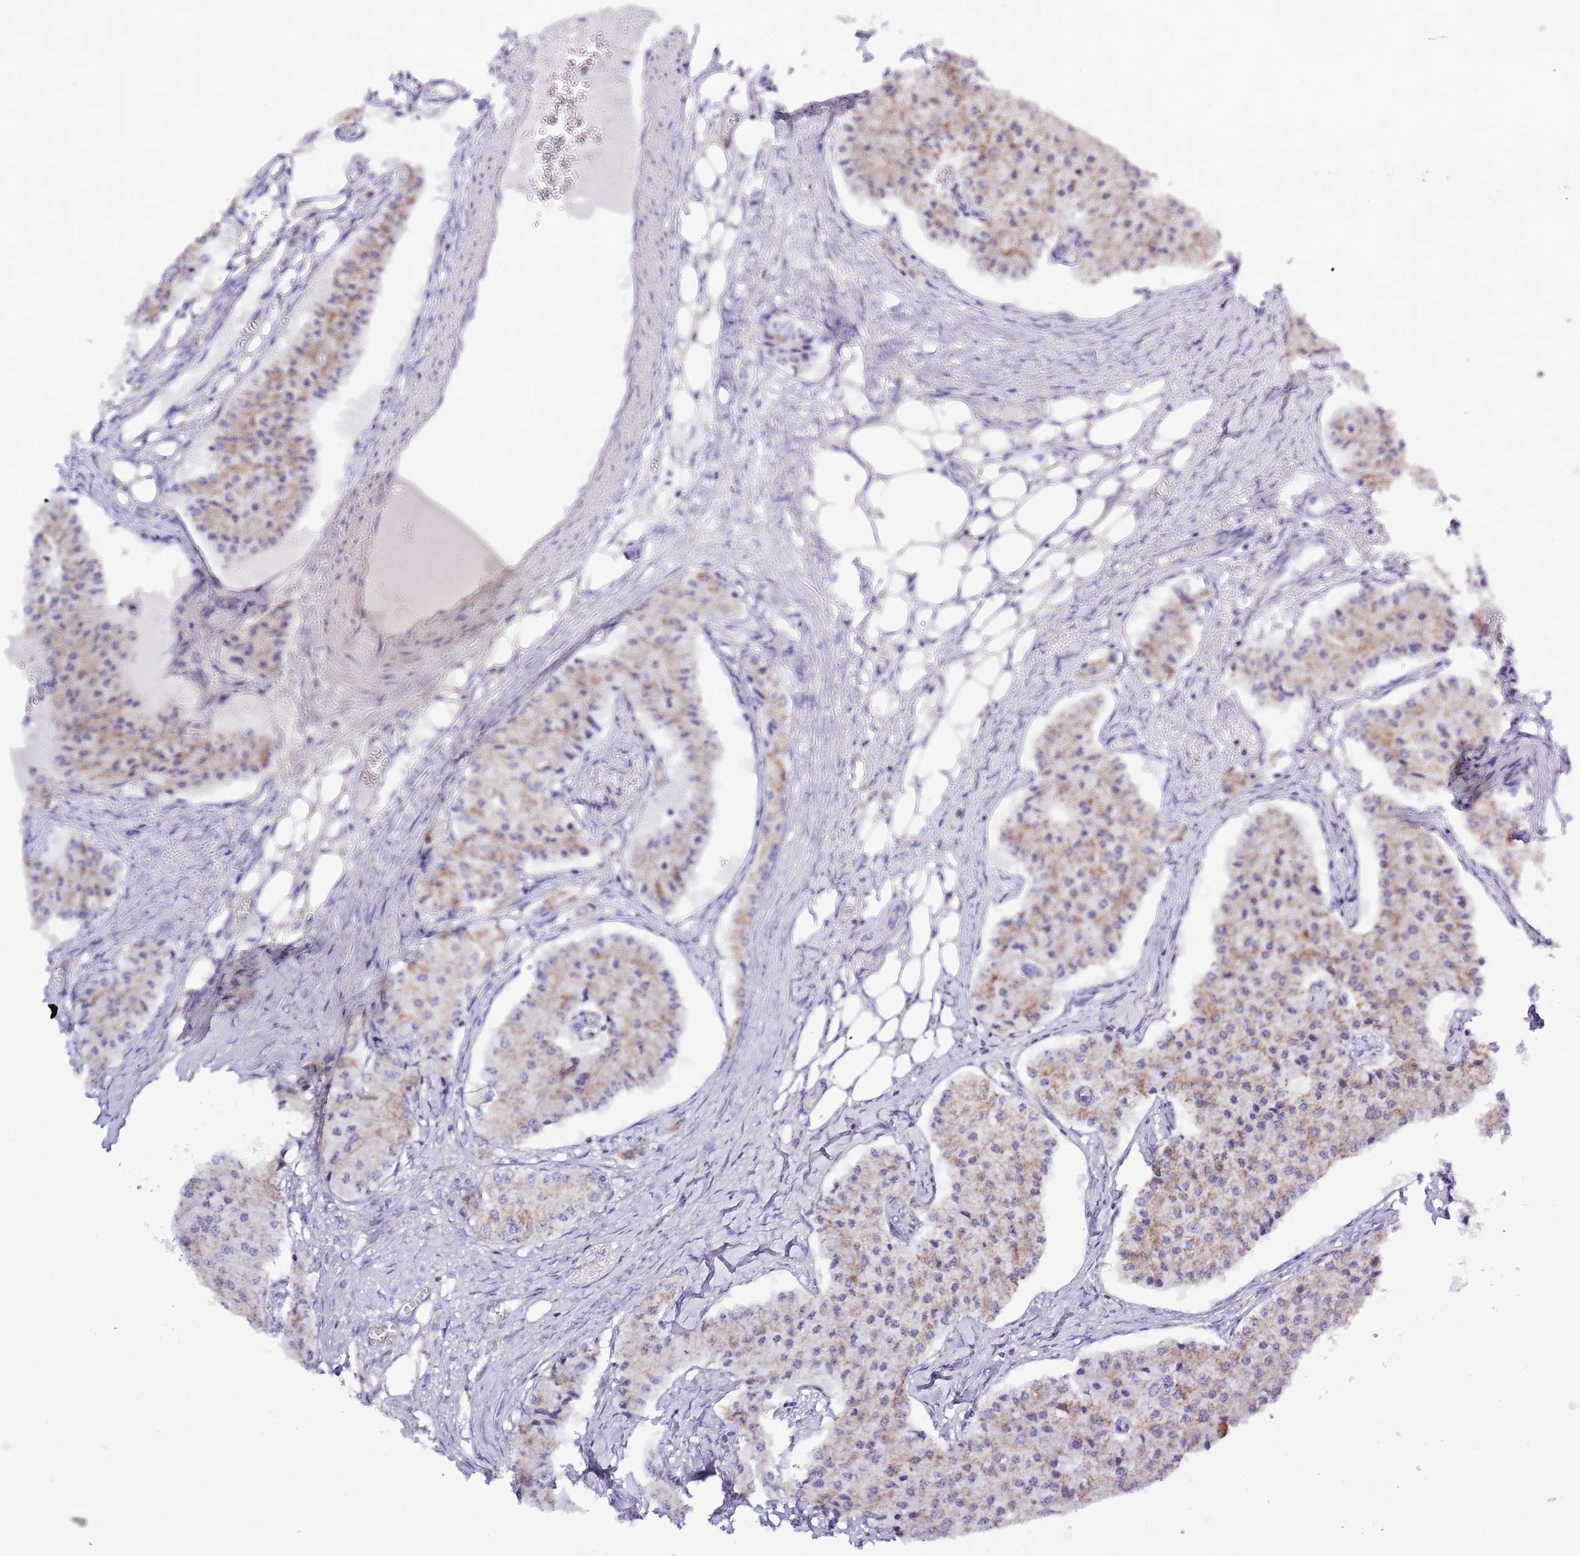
{"staining": {"intensity": "weak", "quantity": "25%-75%", "location": "cytoplasmic/membranous"}, "tissue": "carcinoid", "cell_type": "Tumor cells", "image_type": "cancer", "snomed": [{"axis": "morphology", "description": "Carcinoid, malignant, NOS"}, {"axis": "topography", "description": "Colon"}], "caption": "The photomicrograph reveals immunohistochemical staining of carcinoid (malignant). There is weak cytoplasmic/membranous staining is present in about 25%-75% of tumor cells. (IHC, brightfield microscopy, high magnification).", "gene": "TEKTIP1", "patient": {"sex": "female", "age": 52}}